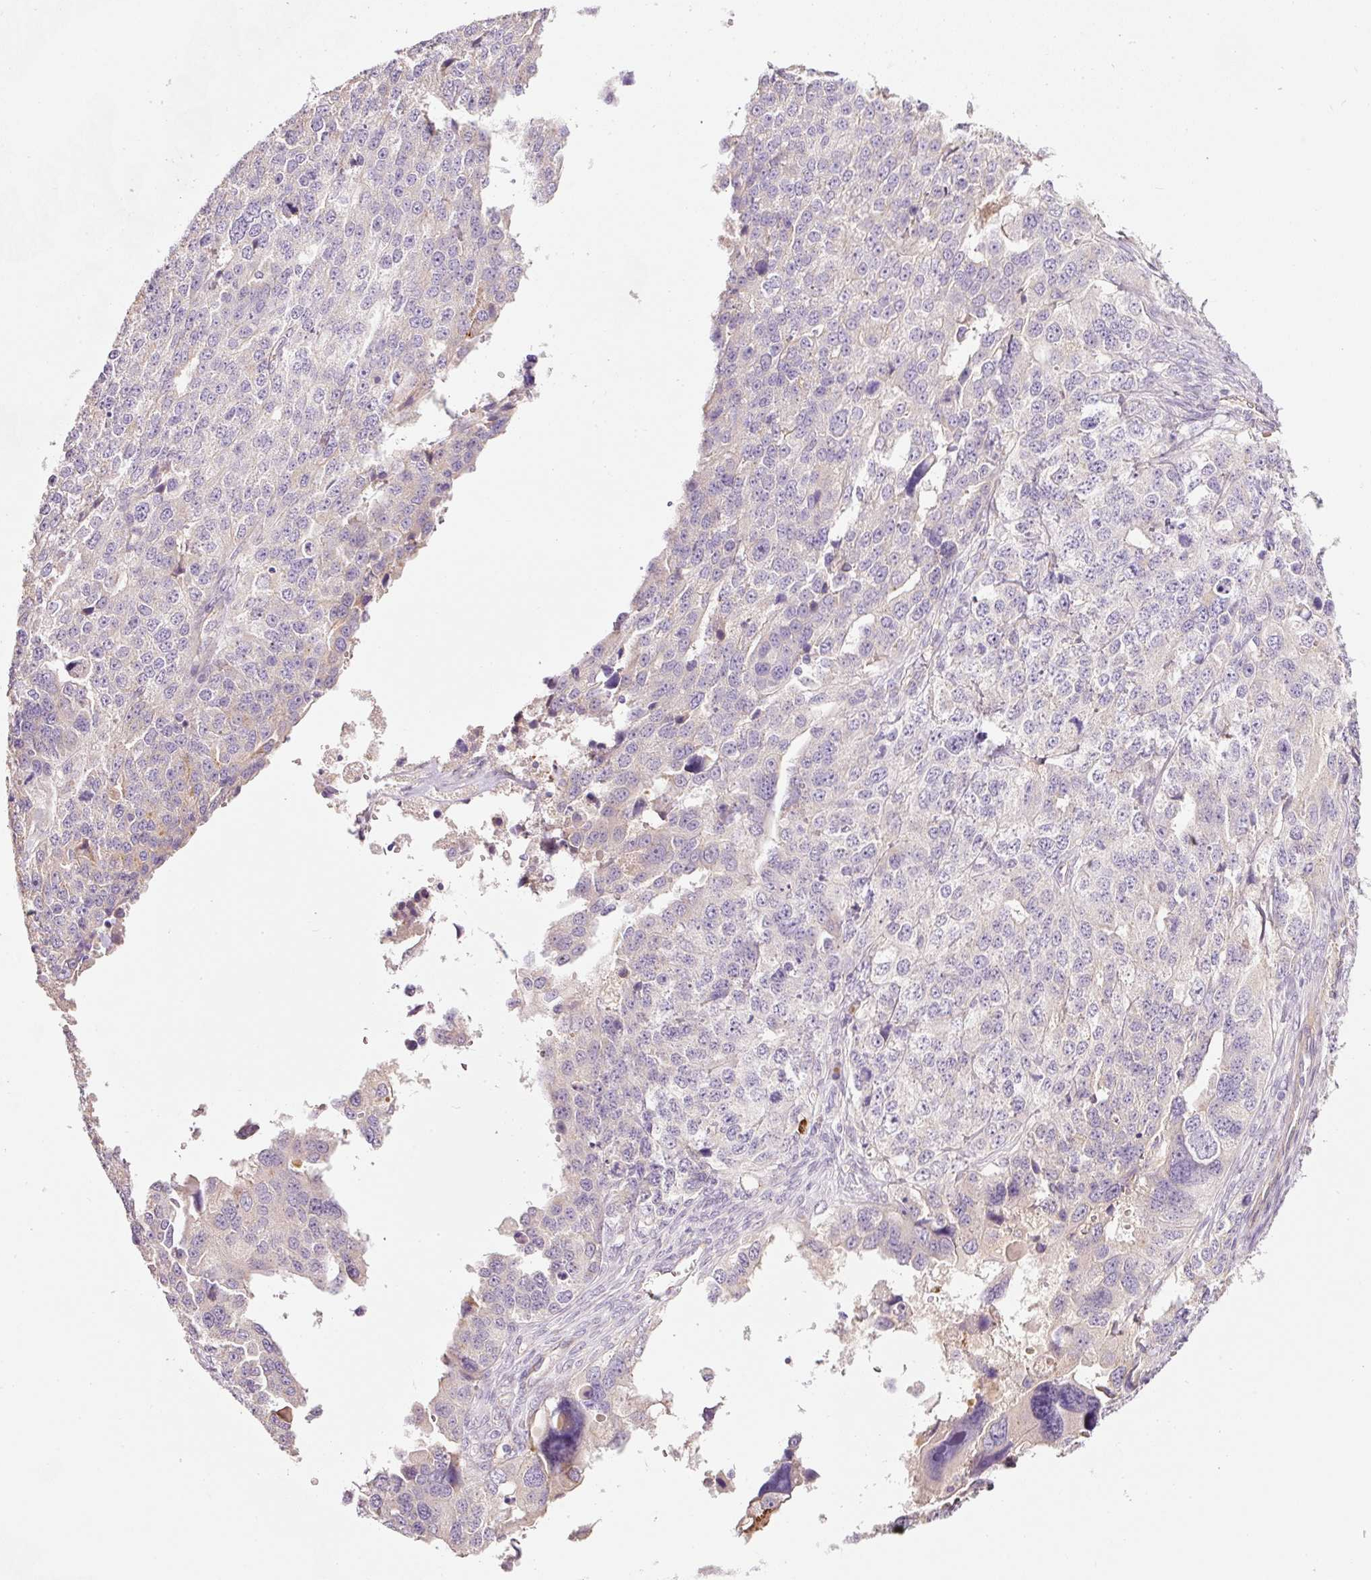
{"staining": {"intensity": "negative", "quantity": "none", "location": "none"}, "tissue": "ovarian cancer", "cell_type": "Tumor cells", "image_type": "cancer", "snomed": [{"axis": "morphology", "description": "Cystadenocarcinoma, serous, NOS"}, {"axis": "topography", "description": "Ovary"}], "caption": "Tumor cells show no significant protein expression in ovarian cancer (serous cystadenocarcinoma). (Immunohistochemistry, brightfield microscopy, high magnification).", "gene": "NBPF11", "patient": {"sex": "female", "age": 76}}